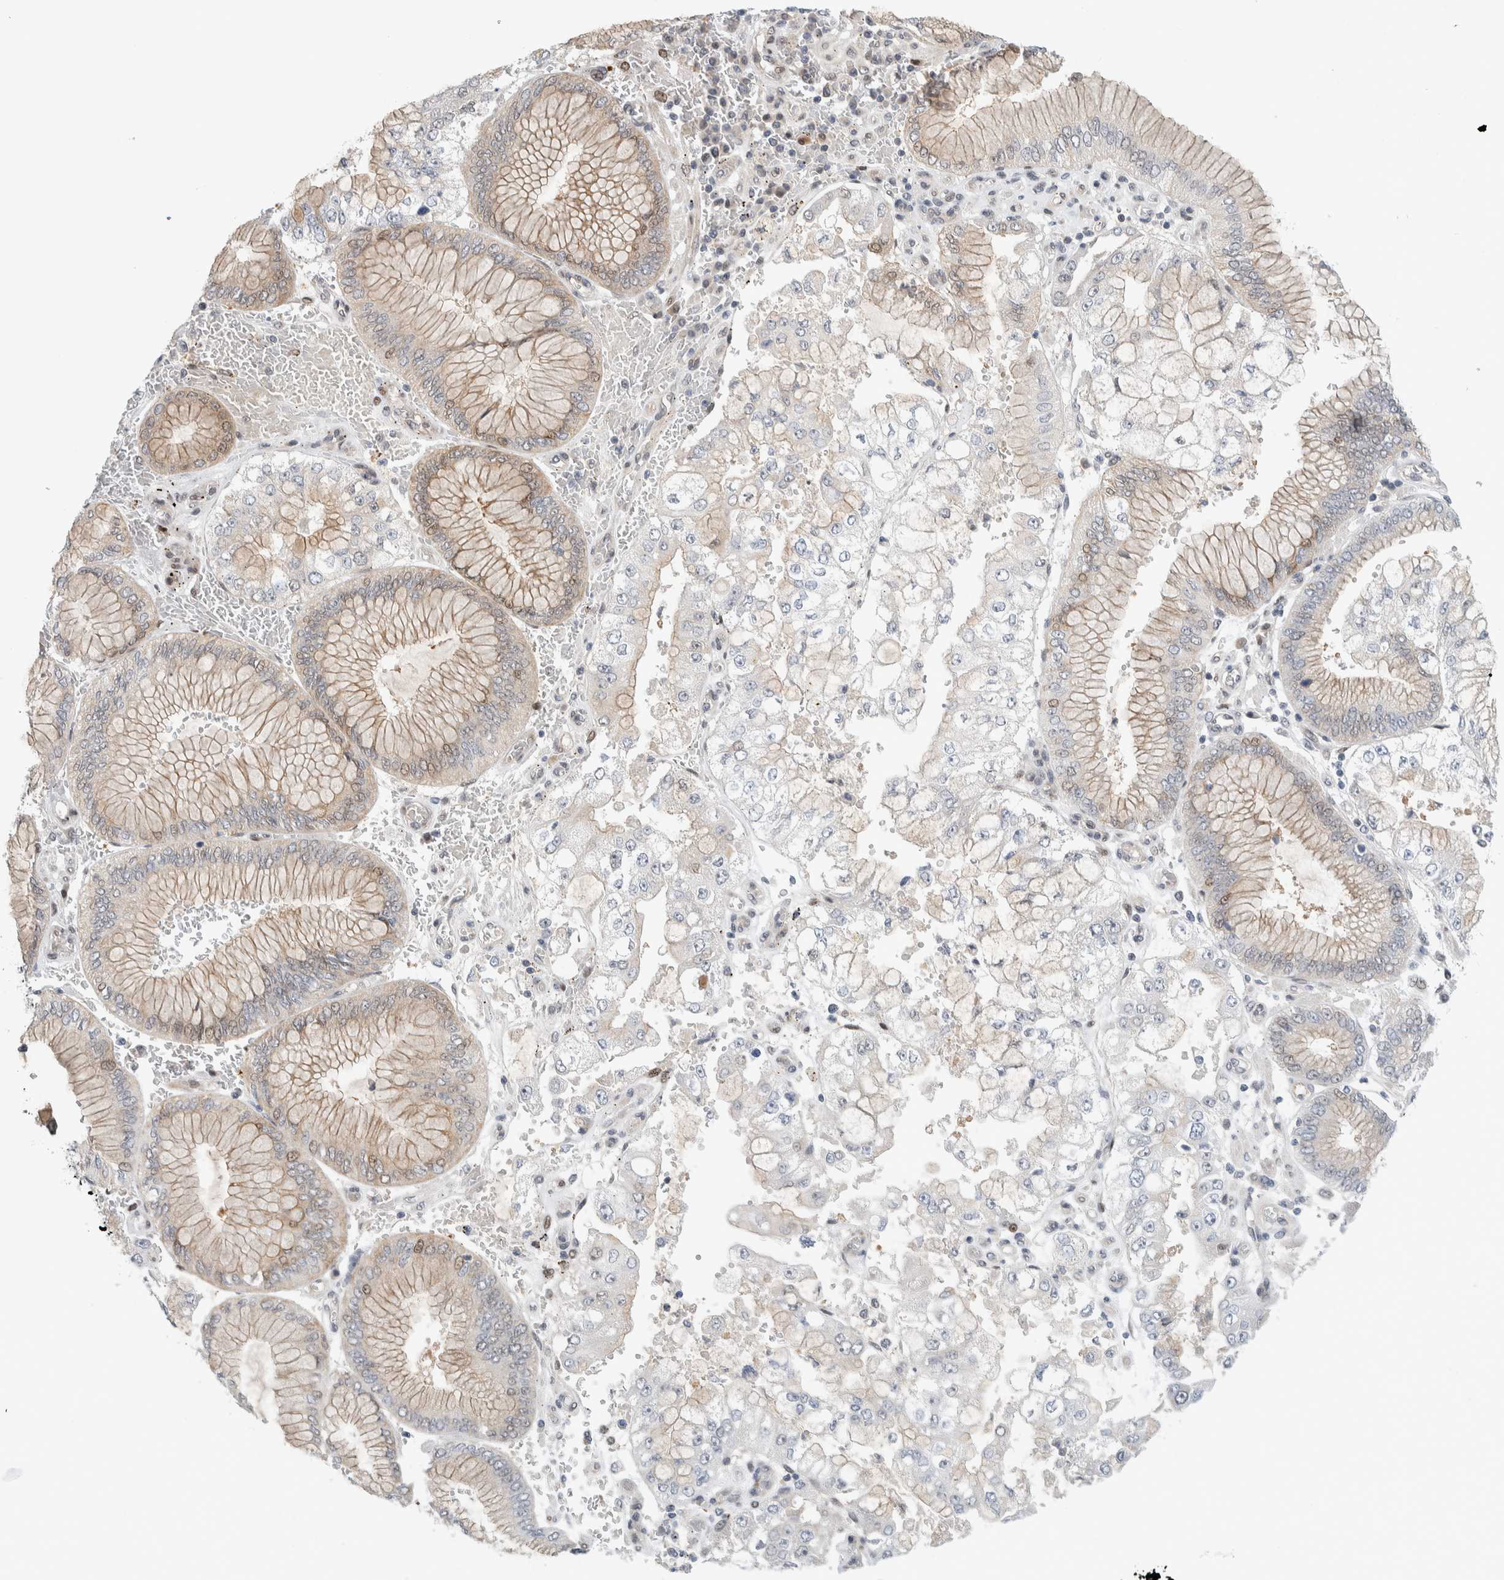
{"staining": {"intensity": "negative", "quantity": "none", "location": "none"}, "tissue": "stomach cancer", "cell_type": "Tumor cells", "image_type": "cancer", "snomed": [{"axis": "morphology", "description": "Adenocarcinoma, NOS"}, {"axis": "topography", "description": "Stomach"}], "caption": "Tumor cells show no significant staining in stomach adenocarcinoma. (Brightfield microscopy of DAB (3,3'-diaminobenzidine) immunohistochemistry at high magnification).", "gene": "NCR3LG1", "patient": {"sex": "male", "age": 76}}